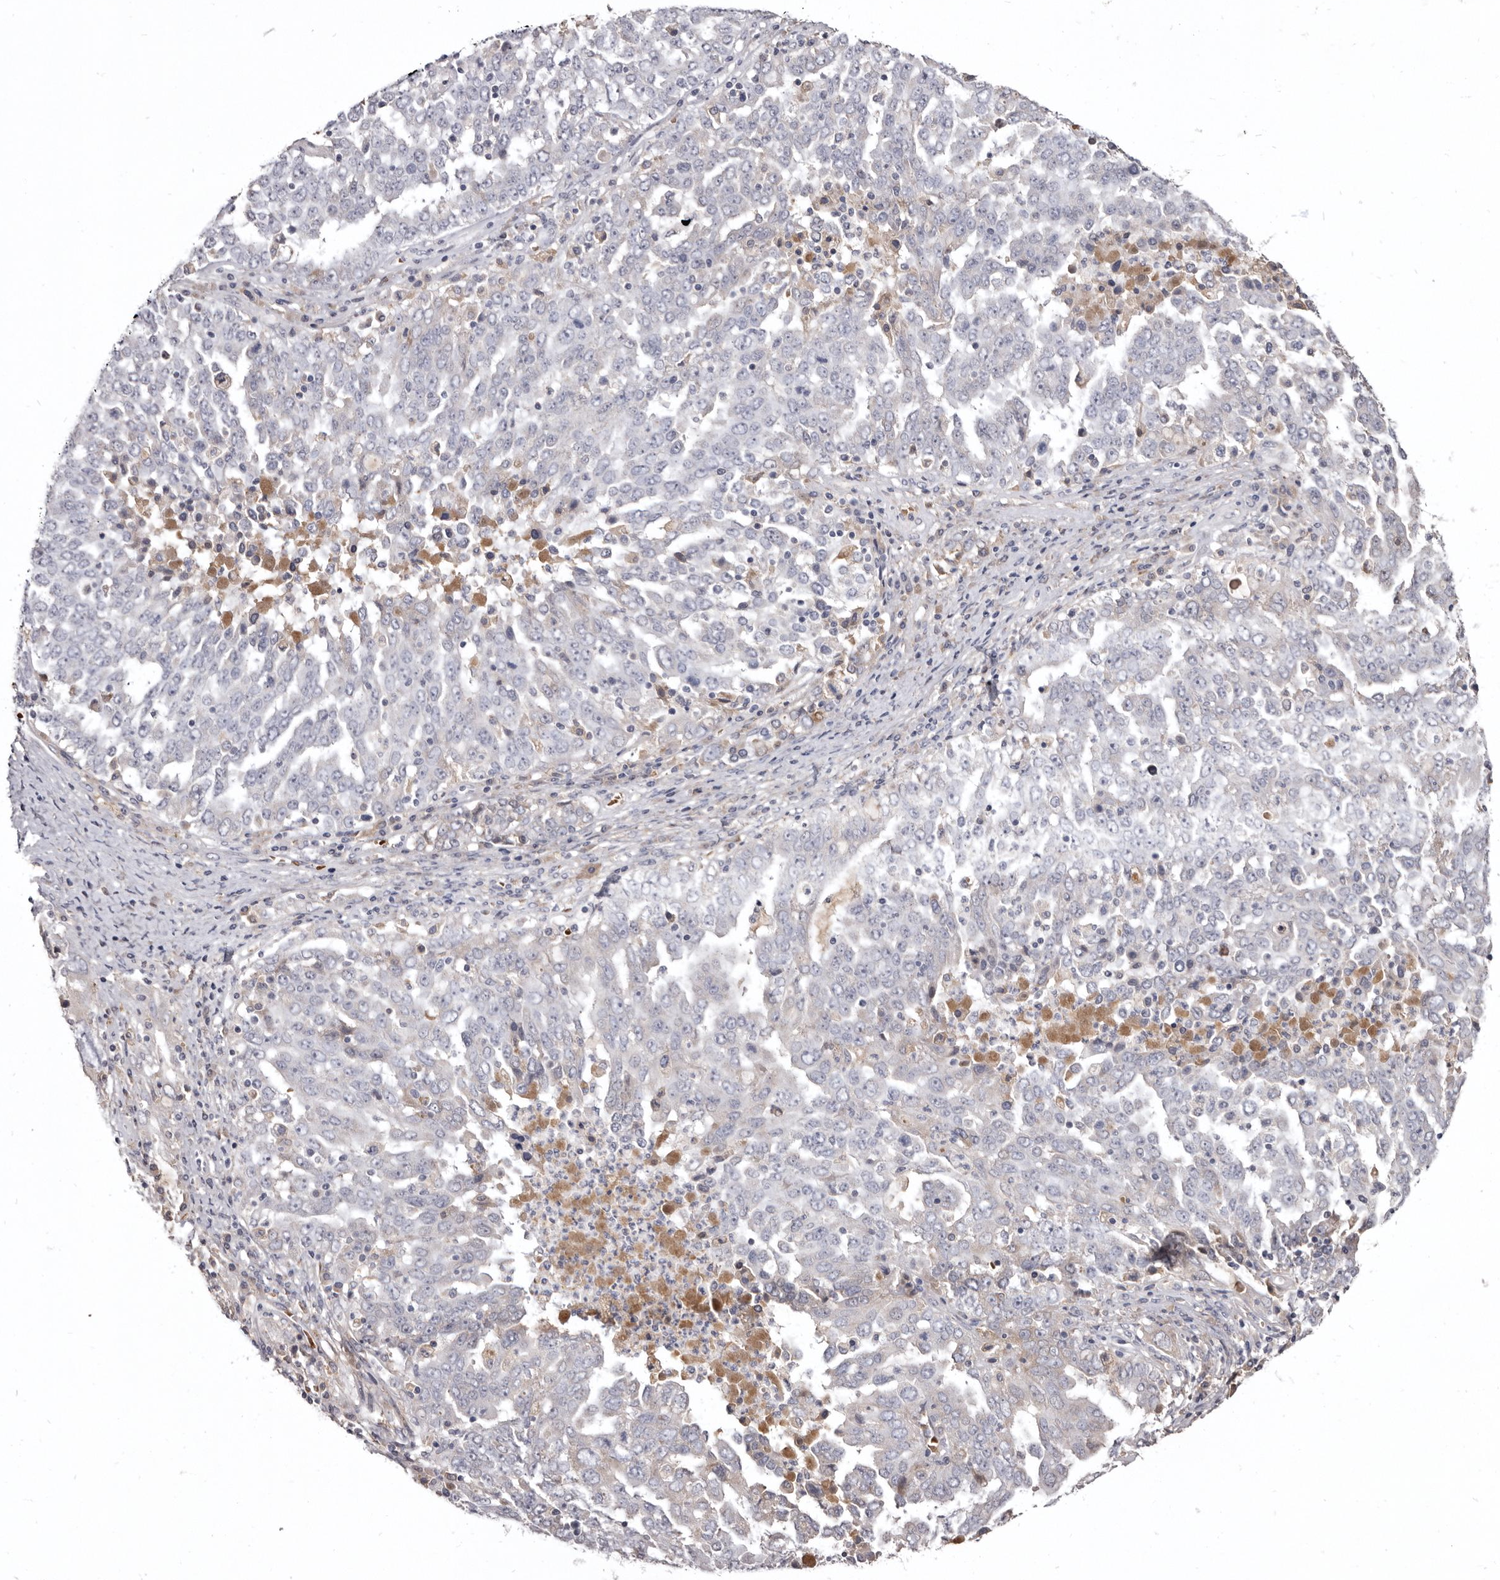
{"staining": {"intensity": "moderate", "quantity": "25%-75%", "location": "cytoplasmic/membranous"}, "tissue": "ovarian cancer", "cell_type": "Tumor cells", "image_type": "cancer", "snomed": [{"axis": "morphology", "description": "Carcinoma, endometroid"}, {"axis": "topography", "description": "Ovary"}], "caption": "Tumor cells exhibit medium levels of moderate cytoplasmic/membranous positivity in about 25%-75% of cells in endometroid carcinoma (ovarian).", "gene": "NENF", "patient": {"sex": "female", "age": 62}}